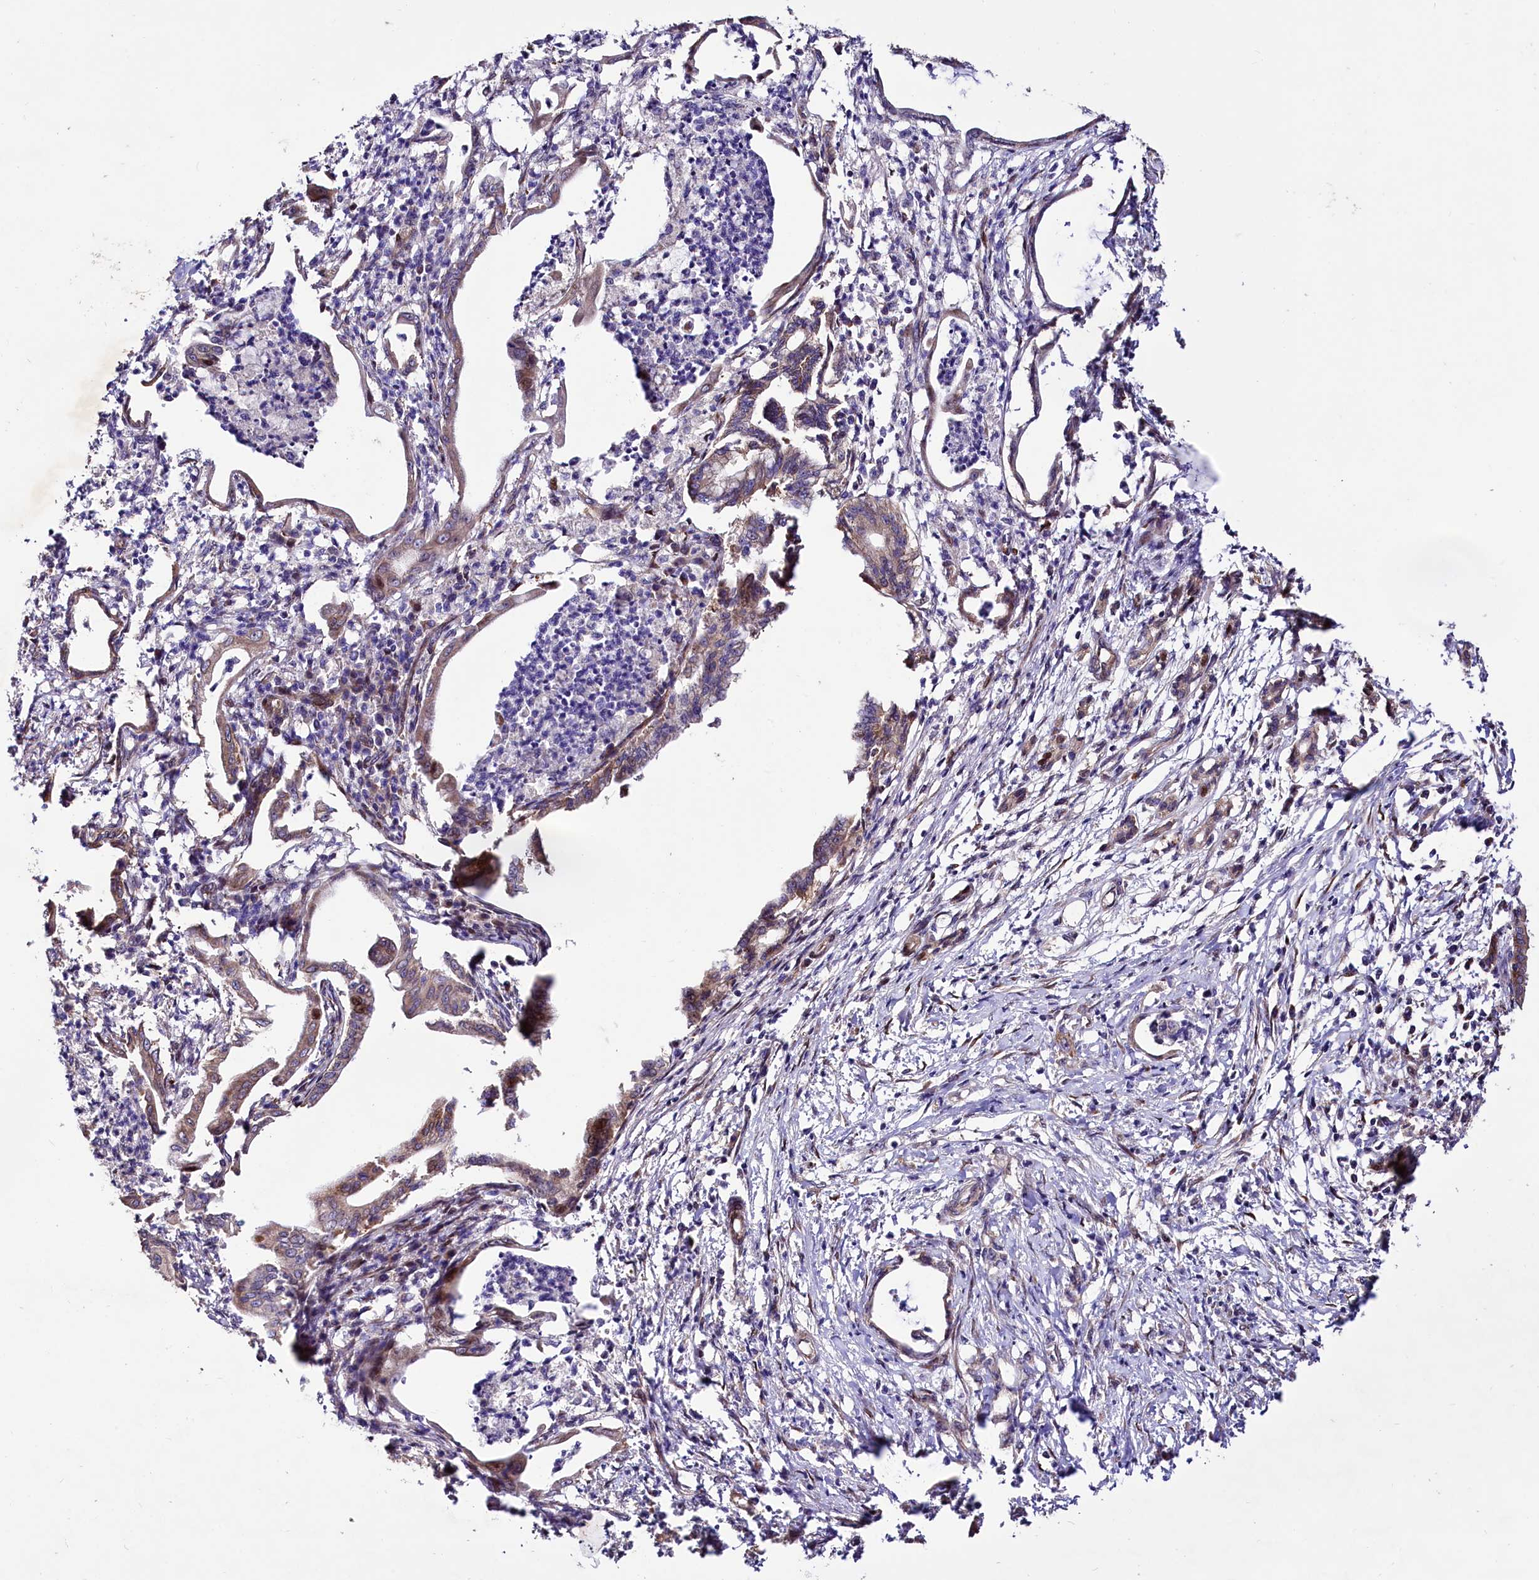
{"staining": {"intensity": "moderate", "quantity": ">75%", "location": "cytoplasmic/membranous,nuclear"}, "tissue": "pancreatic cancer", "cell_type": "Tumor cells", "image_type": "cancer", "snomed": [{"axis": "morphology", "description": "Adenocarcinoma, NOS"}, {"axis": "topography", "description": "Pancreas"}], "caption": "Immunohistochemistry (IHC) (DAB (3,3'-diaminobenzidine)) staining of human pancreatic cancer demonstrates moderate cytoplasmic/membranous and nuclear protein expression in about >75% of tumor cells.", "gene": "PDZRN3", "patient": {"sex": "female", "age": 55}}